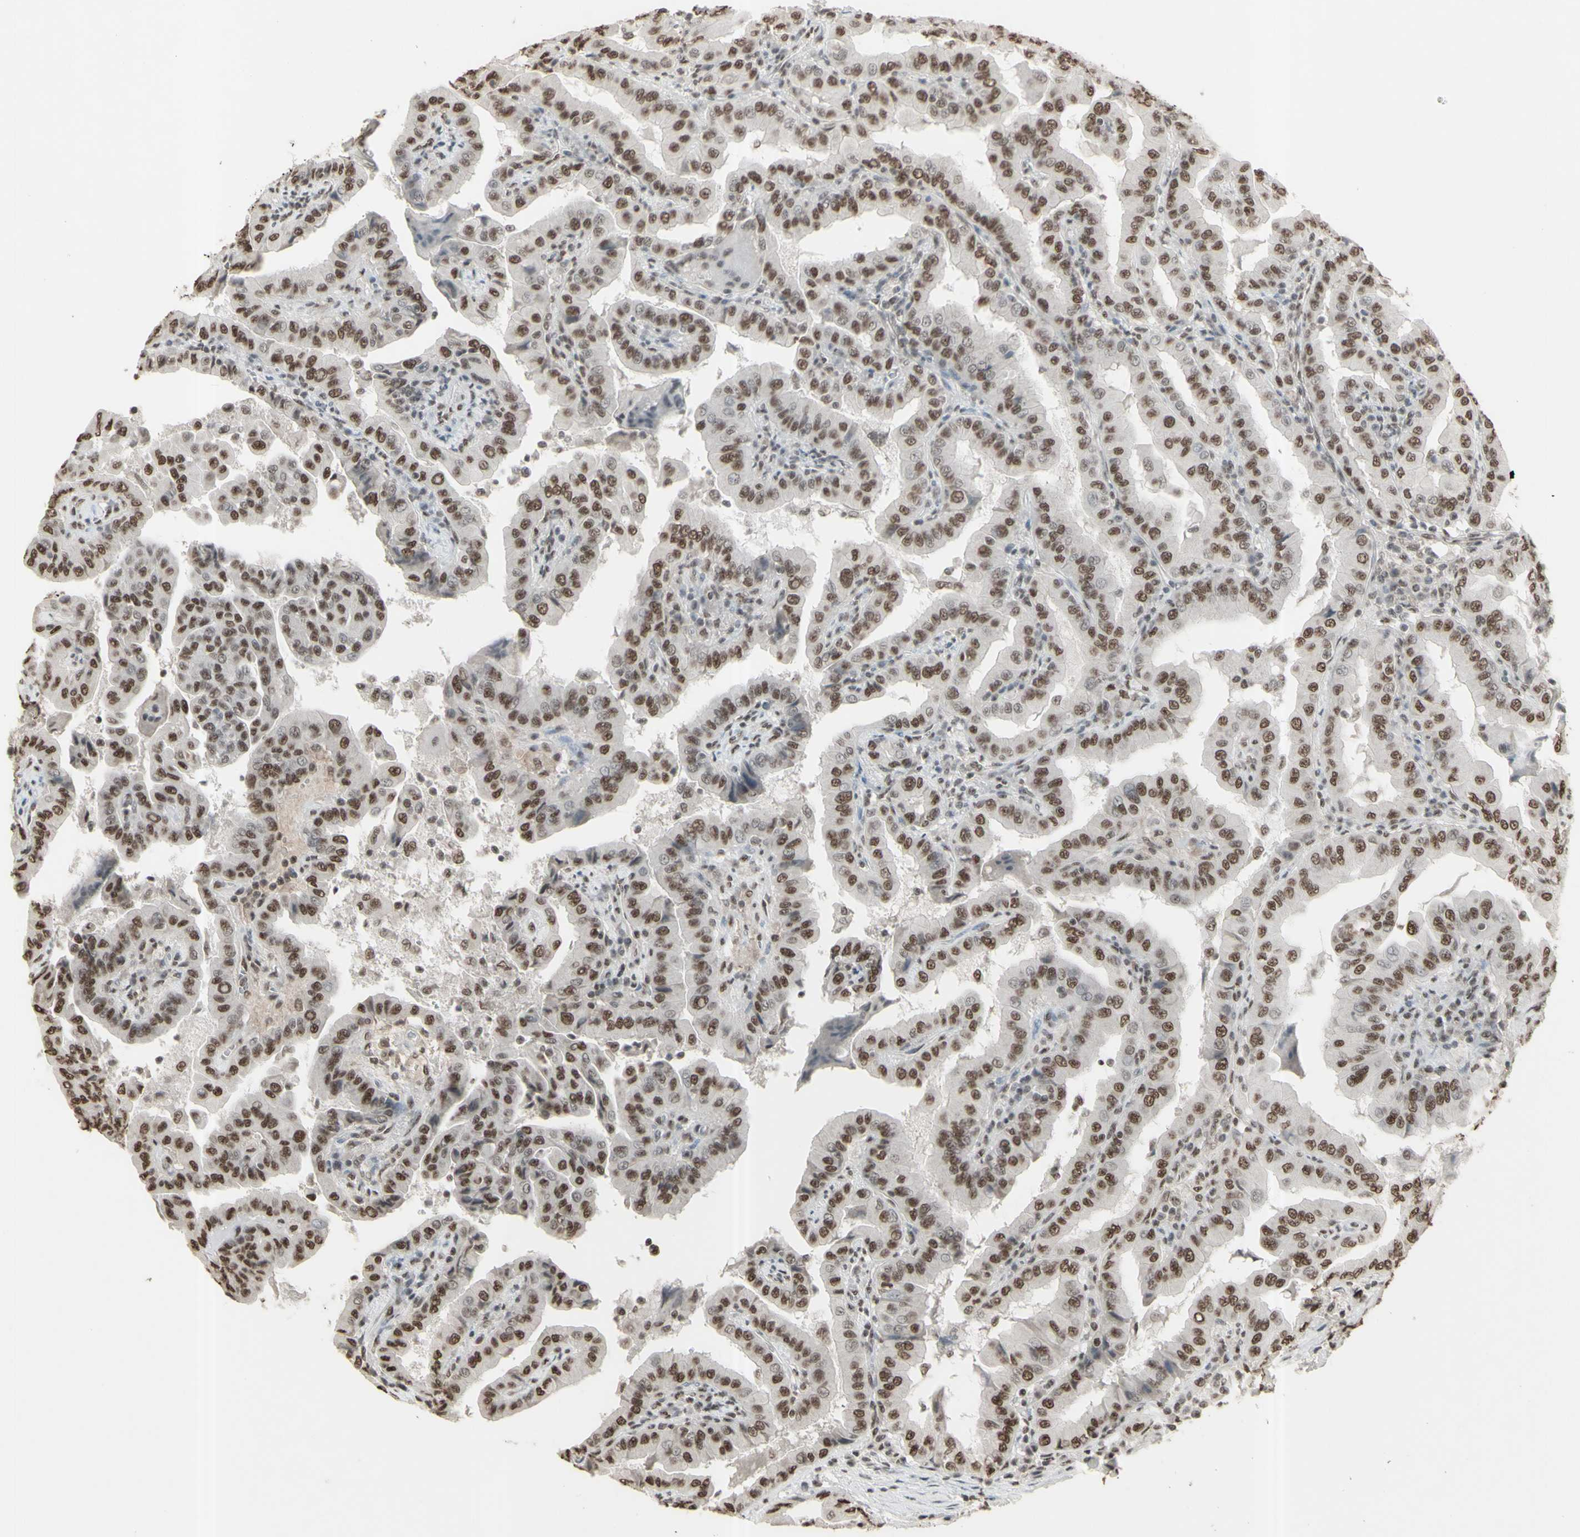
{"staining": {"intensity": "moderate", "quantity": ">75%", "location": "nuclear"}, "tissue": "thyroid cancer", "cell_type": "Tumor cells", "image_type": "cancer", "snomed": [{"axis": "morphology", "description": "Papillary adenocarcinoma, NOS"}, {"axis": "topography", "description": "Thyroid gland"}], "caption": "Immunohistochemical staining of thyroid cancer exhibits medium levels of moderate nuclear positivity in about >75% of tumor cells. The staining is performed using DAB brown chromogen to label protein expression. The nuclei are counter-stained blue using hematoxylin.", "gene": "TRIM28", "patient": {"sex": "male", "age": 33}}